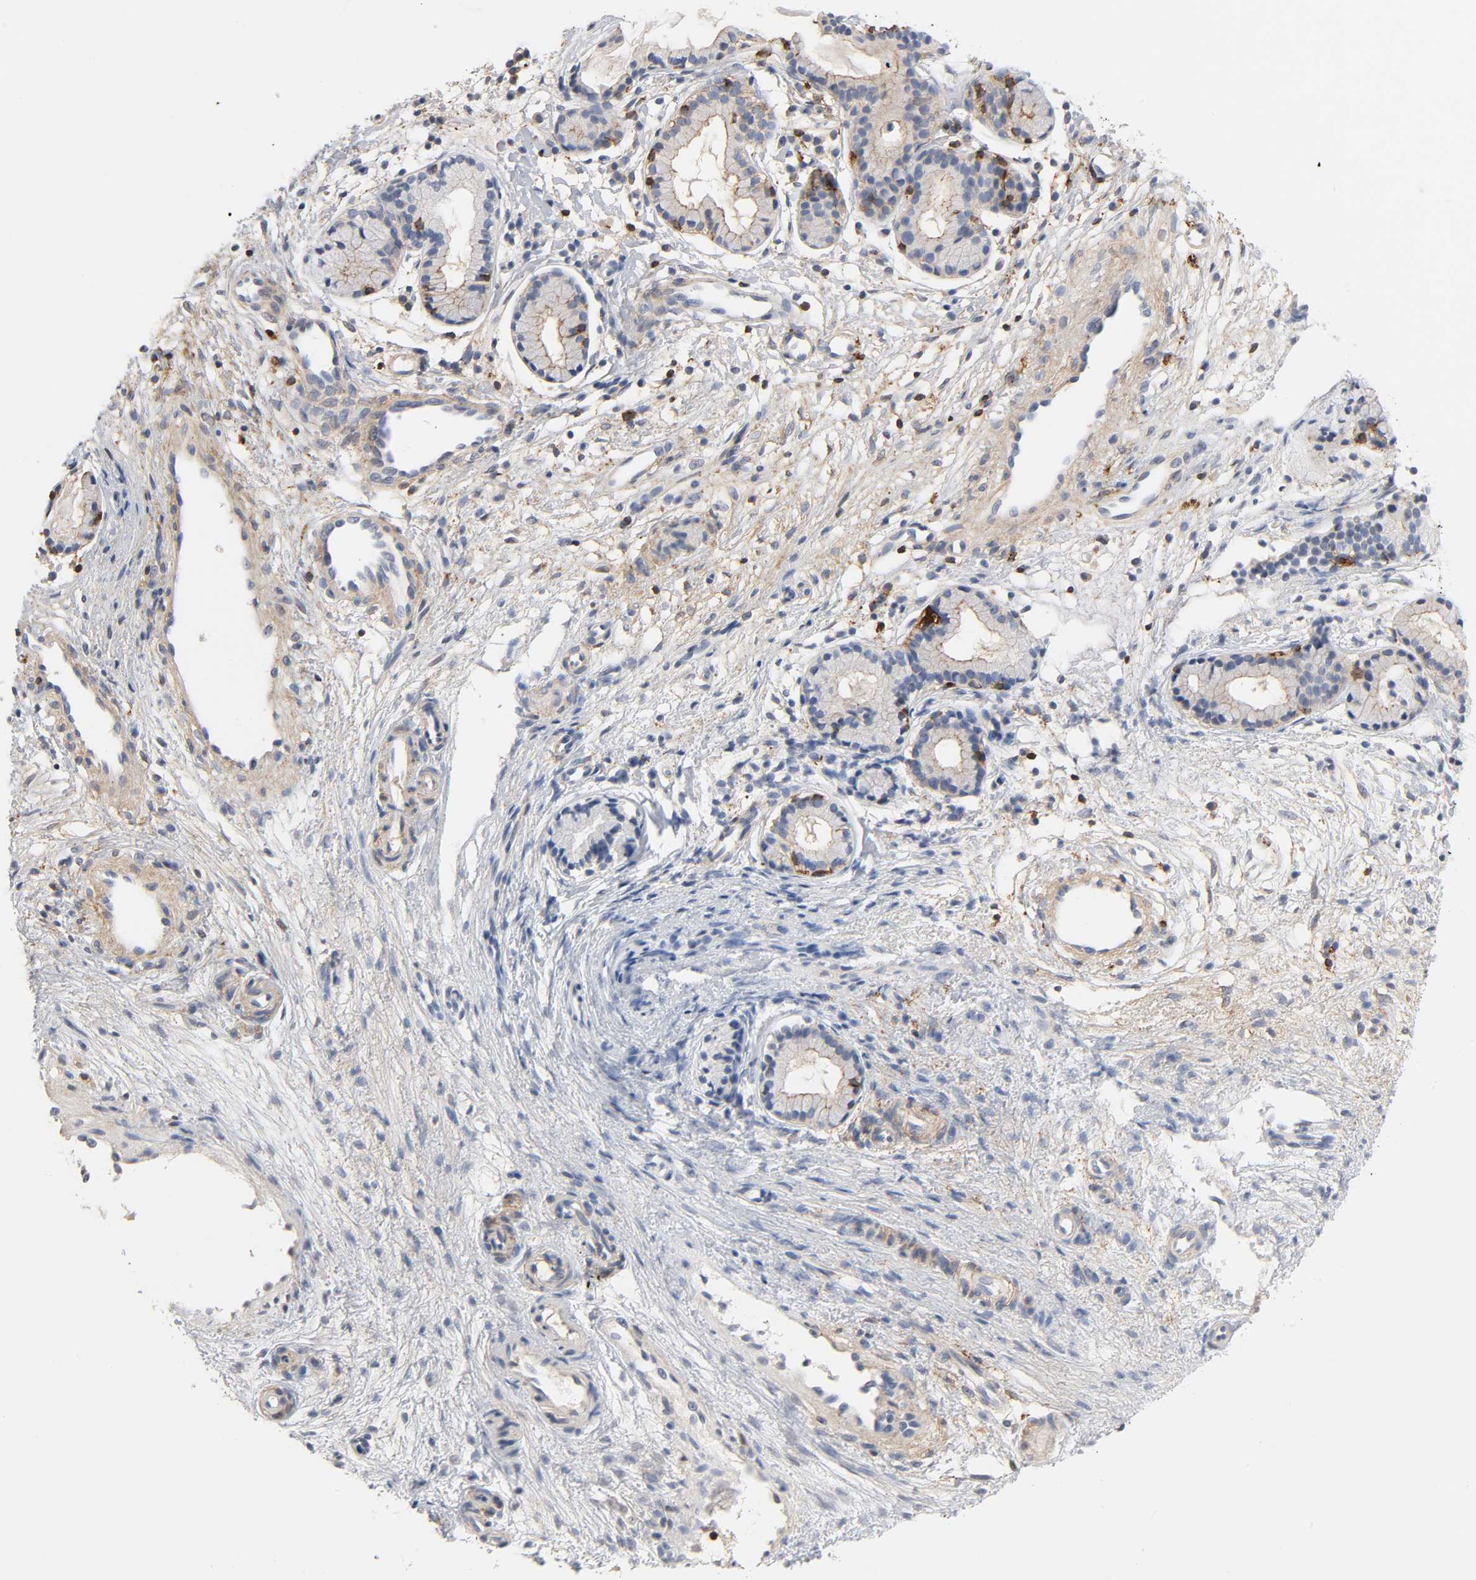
{"staining": {"intensity": "moderate", "quantity": "25%-75%", "location": "cytoplasmic/membranous"}, "tissue": "nasopharynx", "cell_type": "Respiratory epithelial cells", "image_type": "normal", "snomed": [{"axis": "morphology", "description": "Normal tissue, NOS"}, {"axis": "topography", "description": "Nasopharynx"}], "caption": "A photomicrograph showing moderate cytoplasmic/membranous staining in about 25%-75% of respiratory epithelial cells in normal nasopharynx, as visualized by brown immunohistochemical staining.", "gene": "BIN1", "patient": {"sex": "male", "age": 21}}